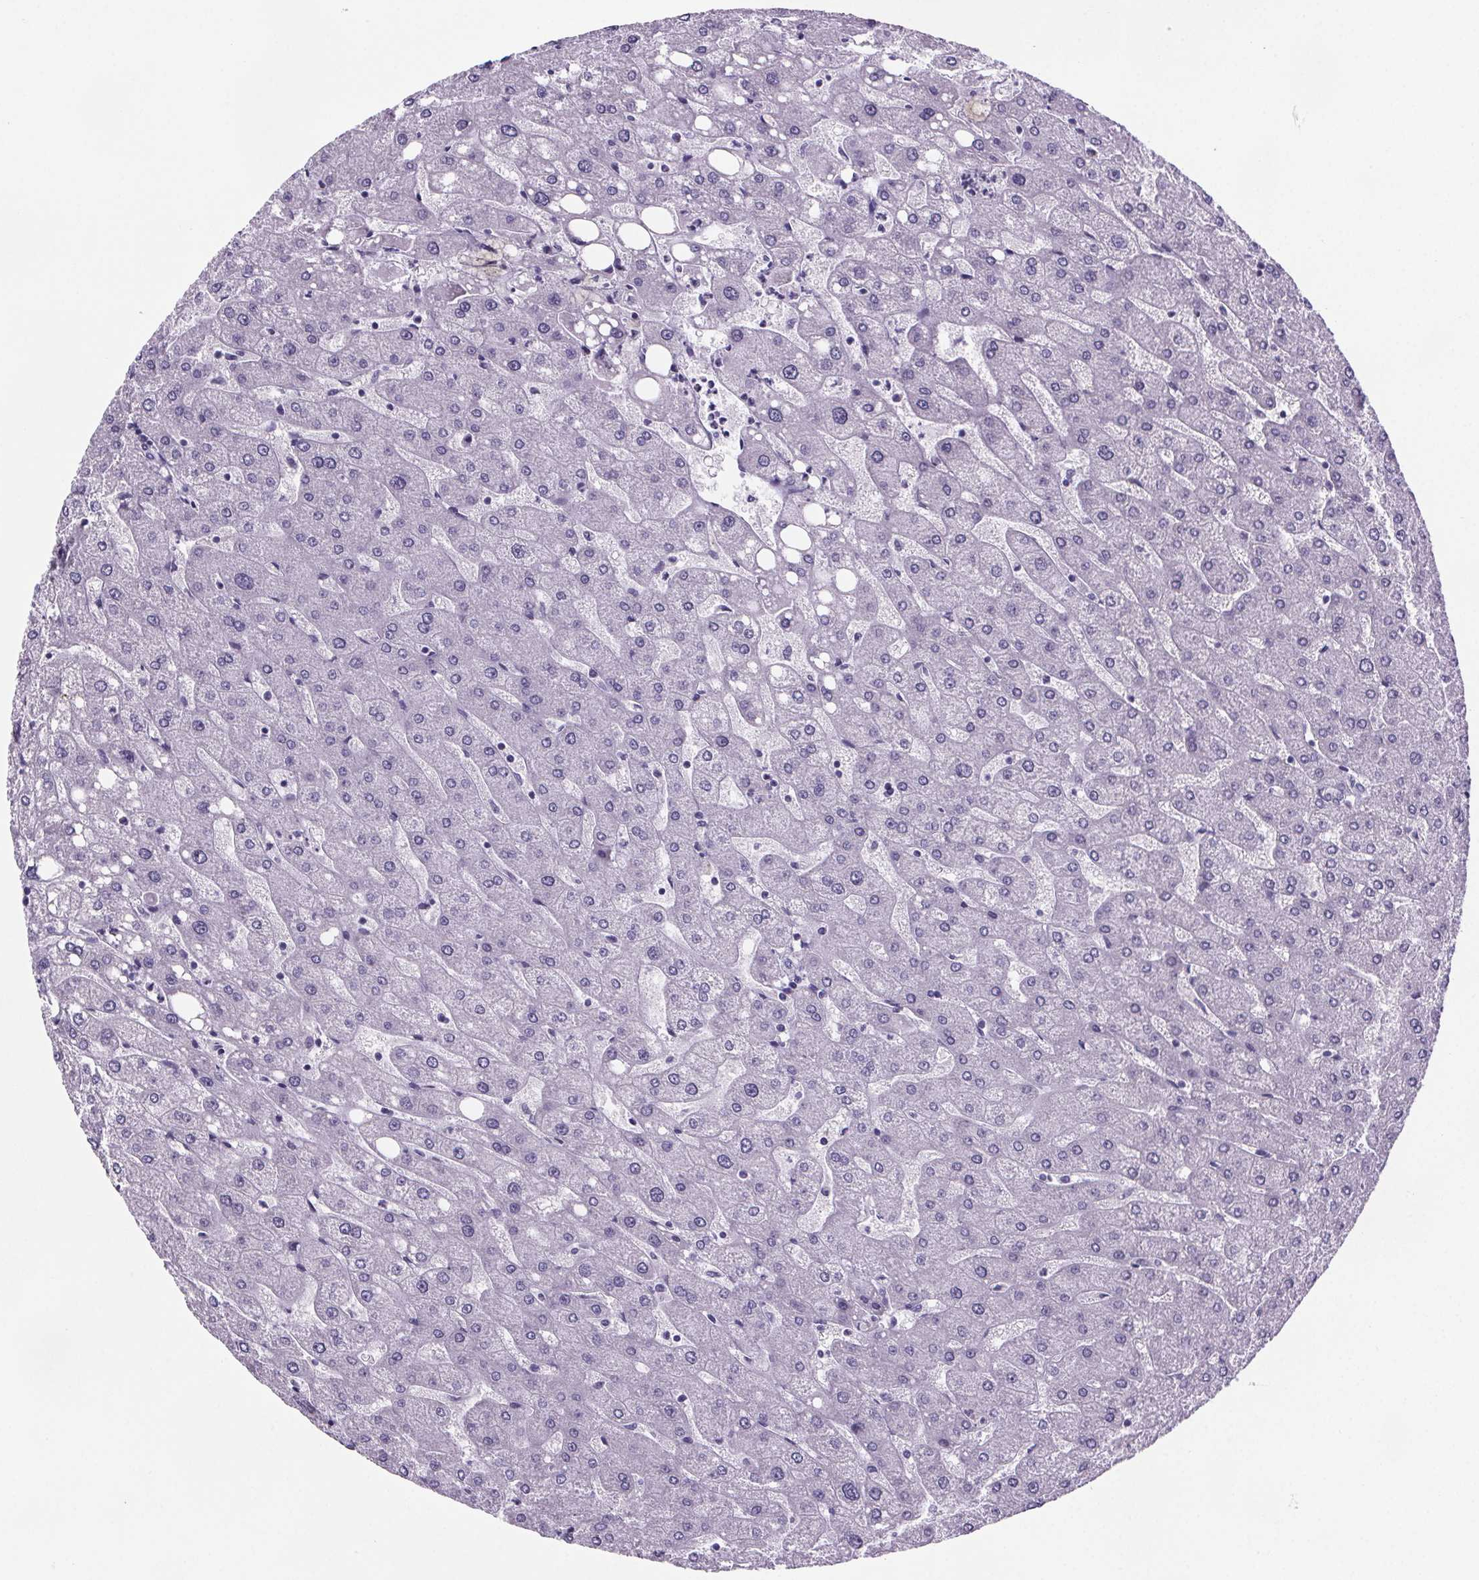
{"staining": {"intensity": "negative", "quantity": "none", "location": "none"}, "tissue": "liver", "cell_type": "Cholangiocytes", "image_type": "normal", "snomed": [{"axis": "morphology", "description": "Normal tissue, NOS"}, {"axis": "topography", "description": "Liver"}], "caption": "Immunohistochemical staining of benign human liver exhibits no significant staining in cholangiocytes.", "gene": "CUBN", "patient": {"sex": "male", "age": 67}}